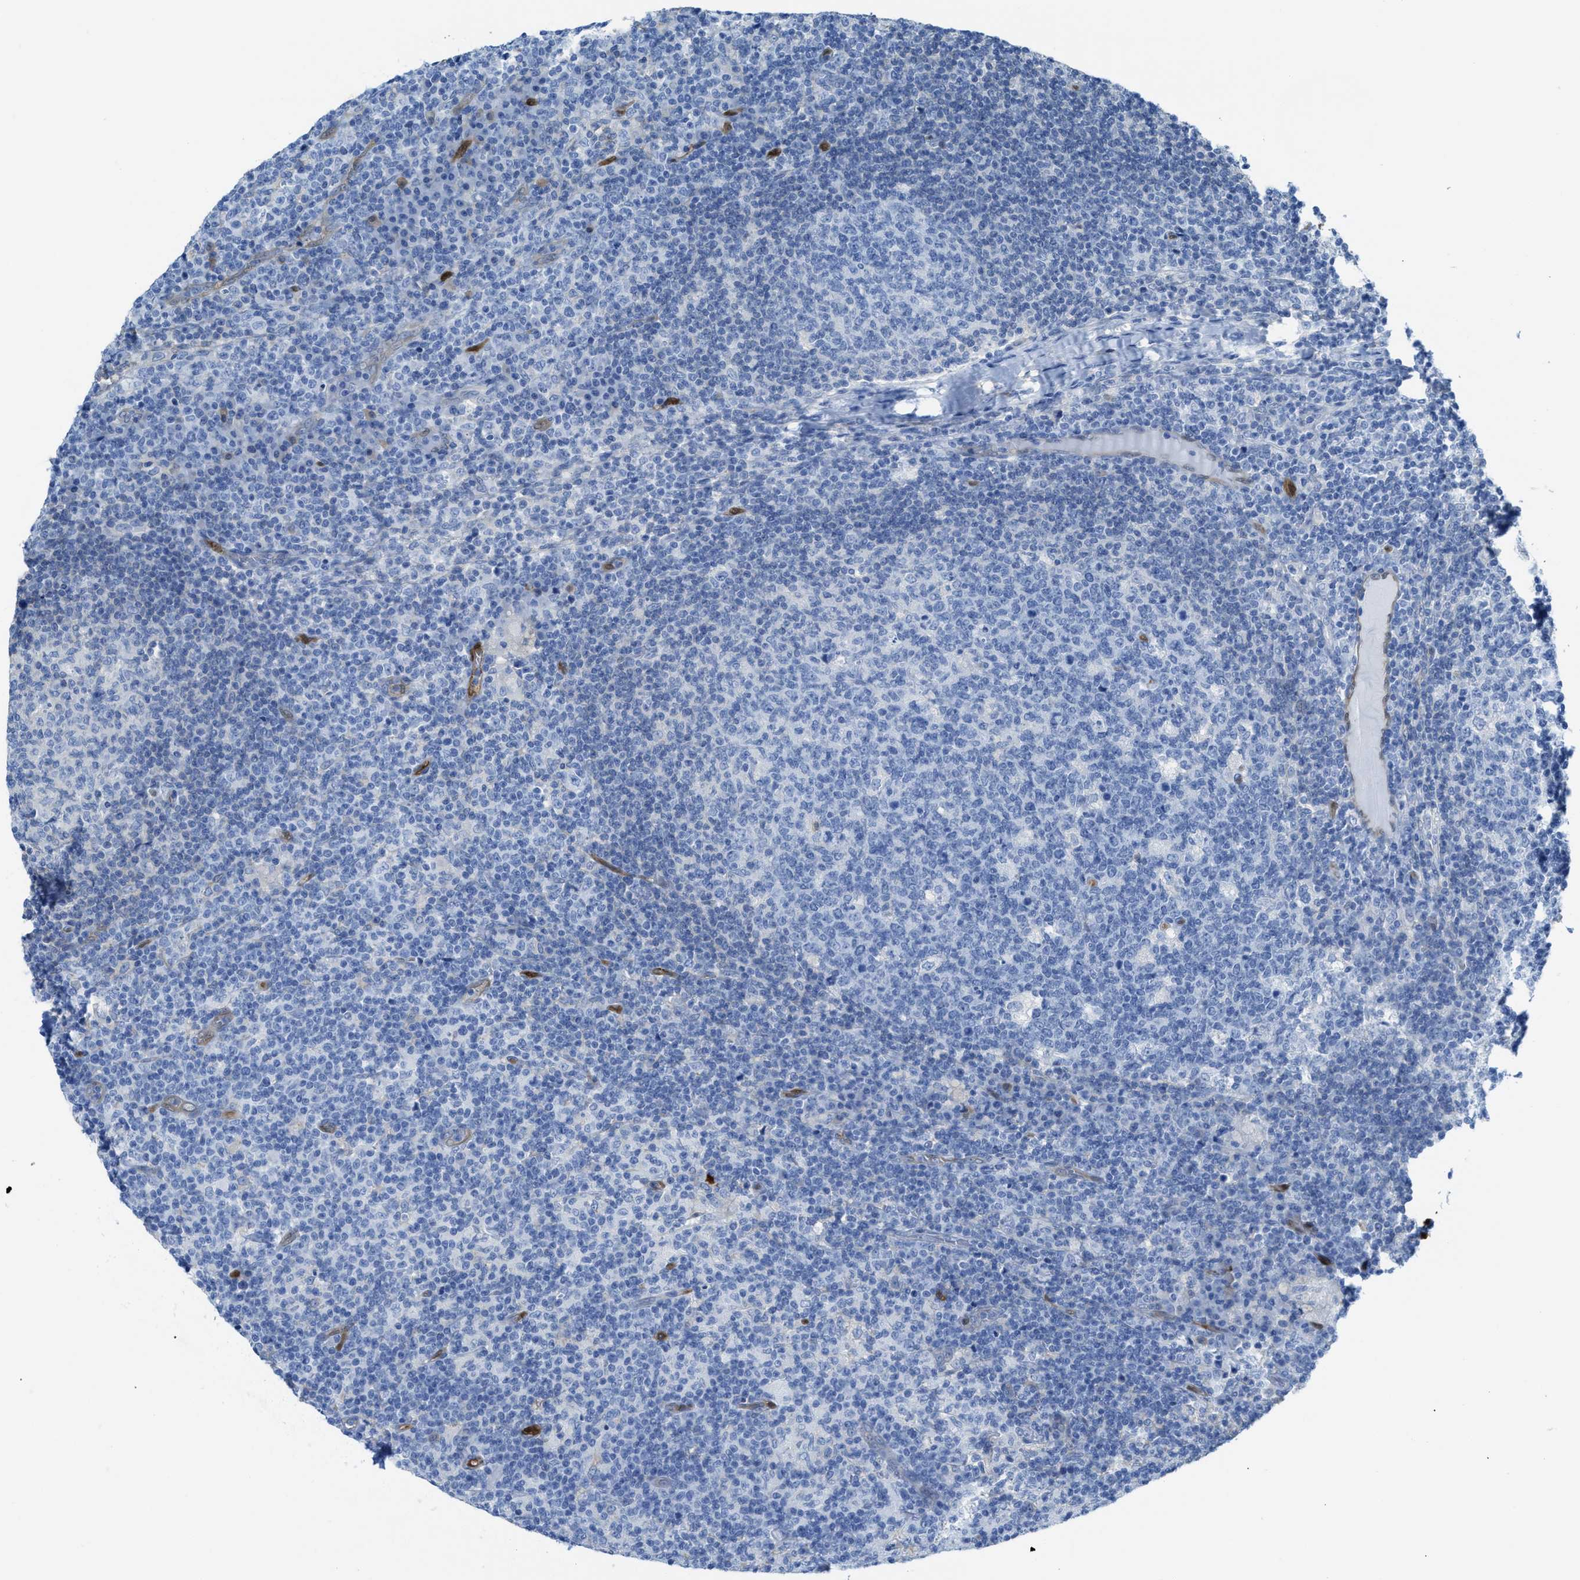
{"staining": {"intensity": "negative", "quantity": "none", "location": "none"}, "tissue": "lymph node", "cell_type": "Germinal center cells", "image_type": "normal", "snomed": [{"axis": "morphology", "description": "Normal tissue, NOS"}, {"axis": "morphology", "description": "Inflammation, NOS"}, {"axis": "topography", "description": "Lymph node"}], "caption": "Immunohistochemical staining of unremarkable human lymph node displays no significant staining in germinal center cells.", "gene": "ASS1", "patient": {"sex": "male", "age": 55}}